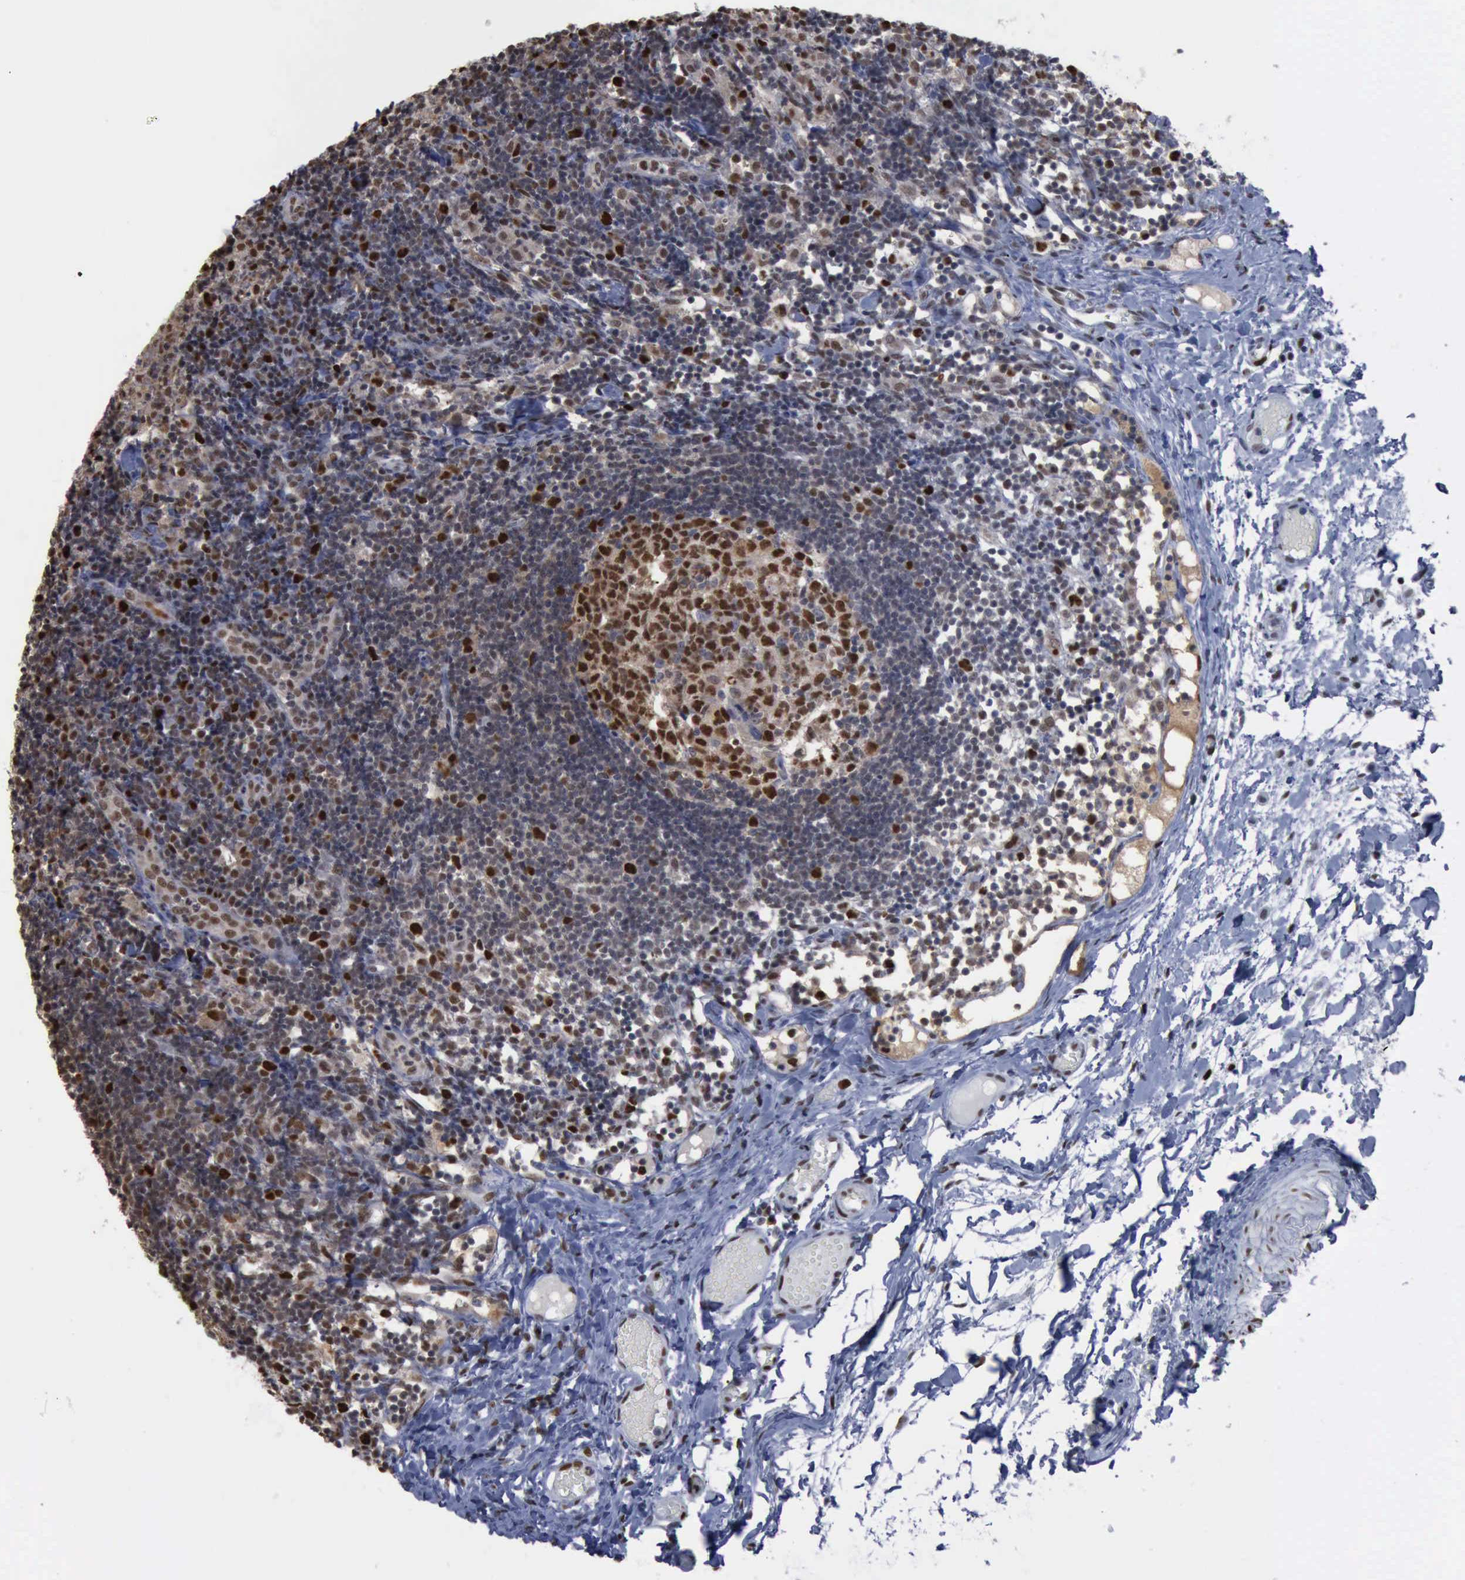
{"staining": {"intensity": "moderate", "quantity": ">75%", "location": "nuclear"}, "tissue": "lymph node", "cell_type": "Germinal center cells", "image_type": "normal", "snomed": [{"axis": "morphology", "description": "Normal tissue, NOS"}, {"axis": "morphology", "description": "Inflammation, NOS"}, {"axis": "topography", "description": "Lymph node"}, {"axis": "topography", "description": "Salivary gland"}], "caption": "Immunohistochemistry (IHC) (DAB) staining of normal human lymph node reveals moderate nuclear protein positivity in about >75% of germinal center cells. (IHC, brightfield microscopy, high magnification).", "gene": "PCNA", "patient": {"sex": "male", "age": 3}}